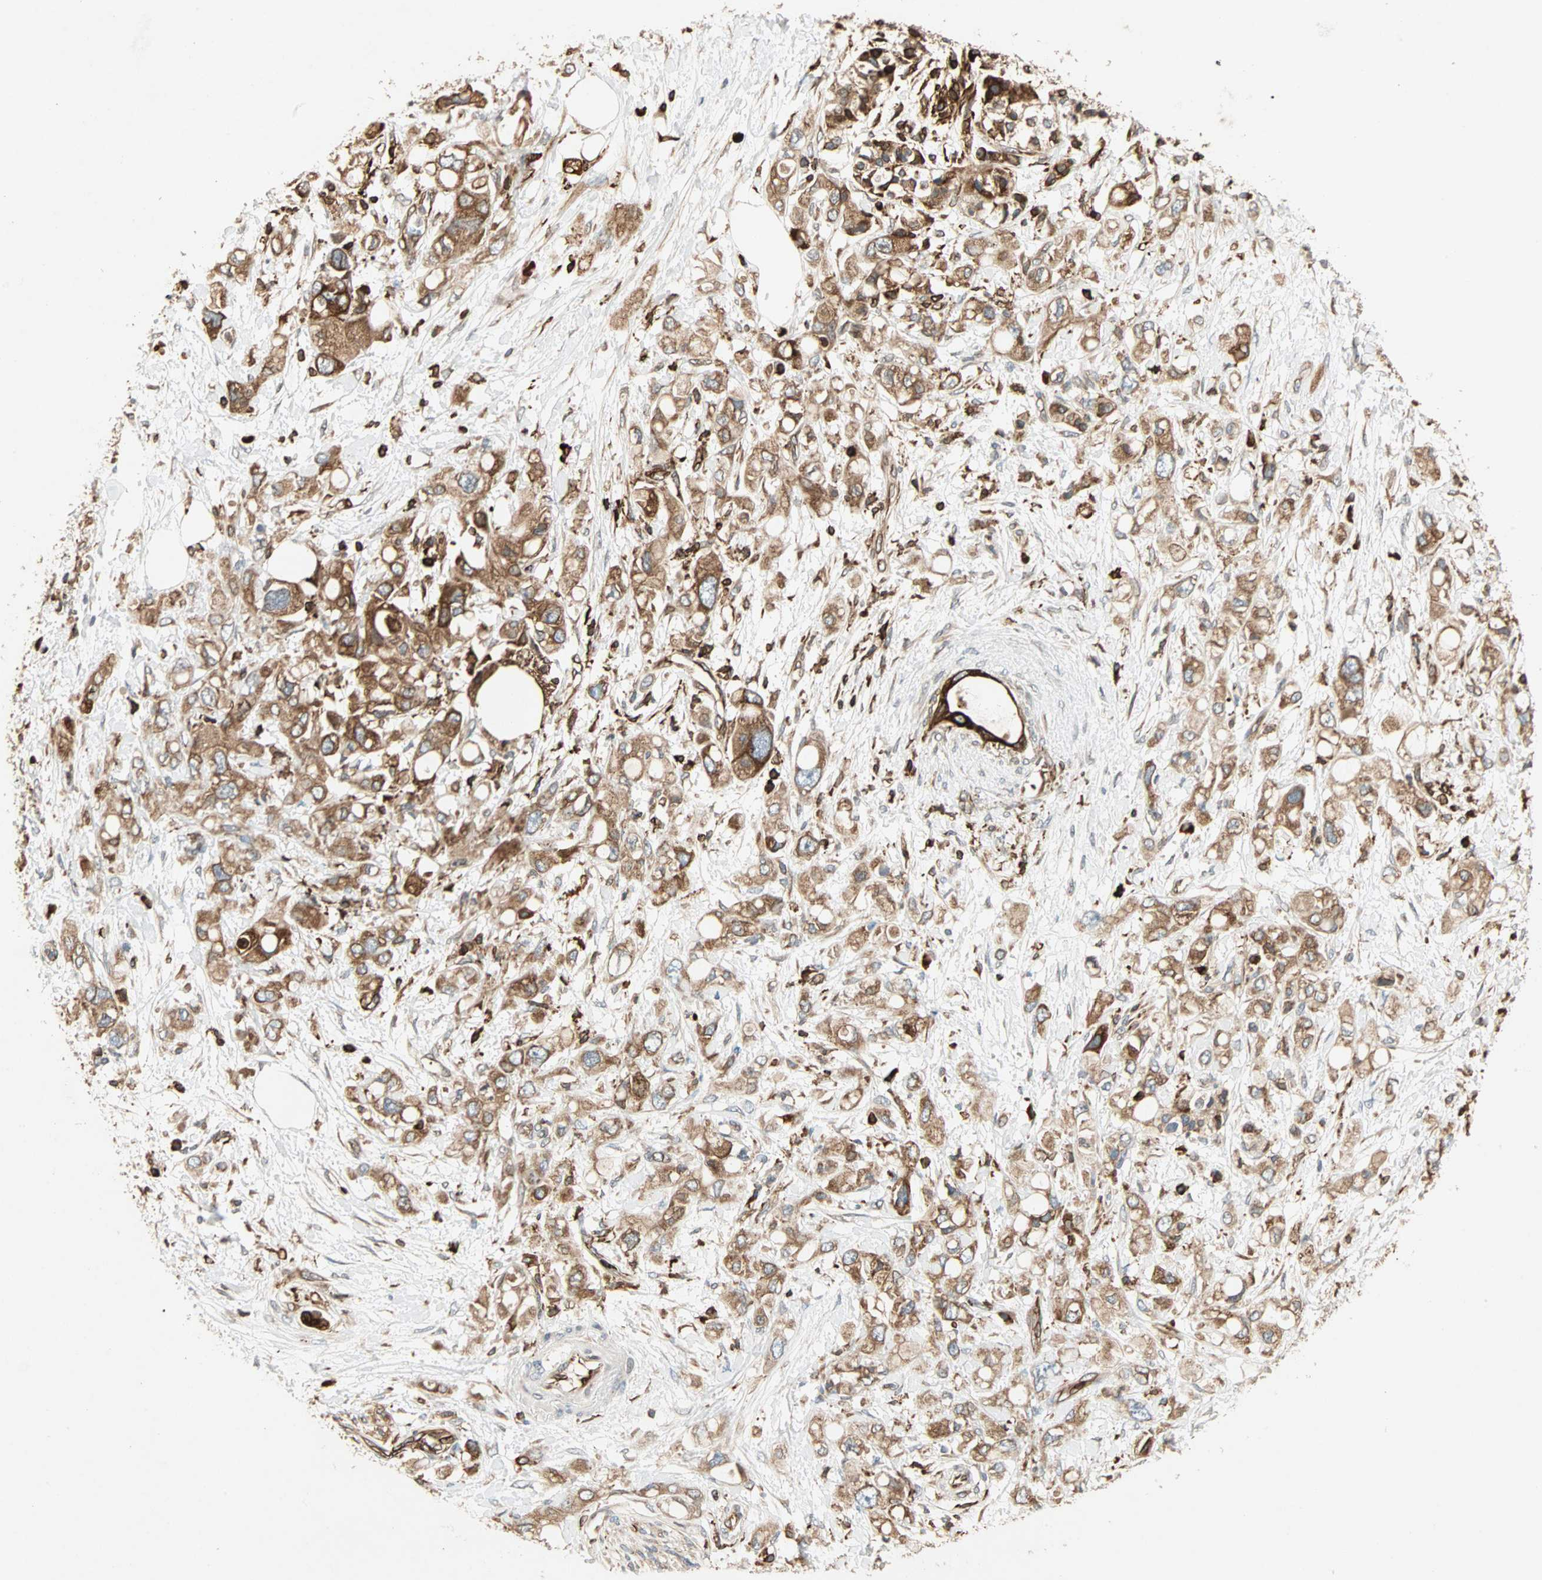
{"staining": {"intensity": "moderate", "quantity": ">75%", "location": "cytoplasmic/membranous"}, "tissue": "pancreatic cancer", "cell_type": "Tumor cells", "image_type": "cancer", "snomed": [{"axis": "morphology", "description": "Adenocarcinoma, NOS"}, {"axis": "topography", "description": "Pancreas"}], "caption": "High-power microscopy captured an IHC histopathology image of pancreatic cancer, revealing moderate cytoplasmic/membranous staining in about >75% of tumor cells. (brown staining indicates protein expression, while blue staining denotes nuclei).", "gene": "TAPBP", "patient": {"sex": "female", "age": 56}}